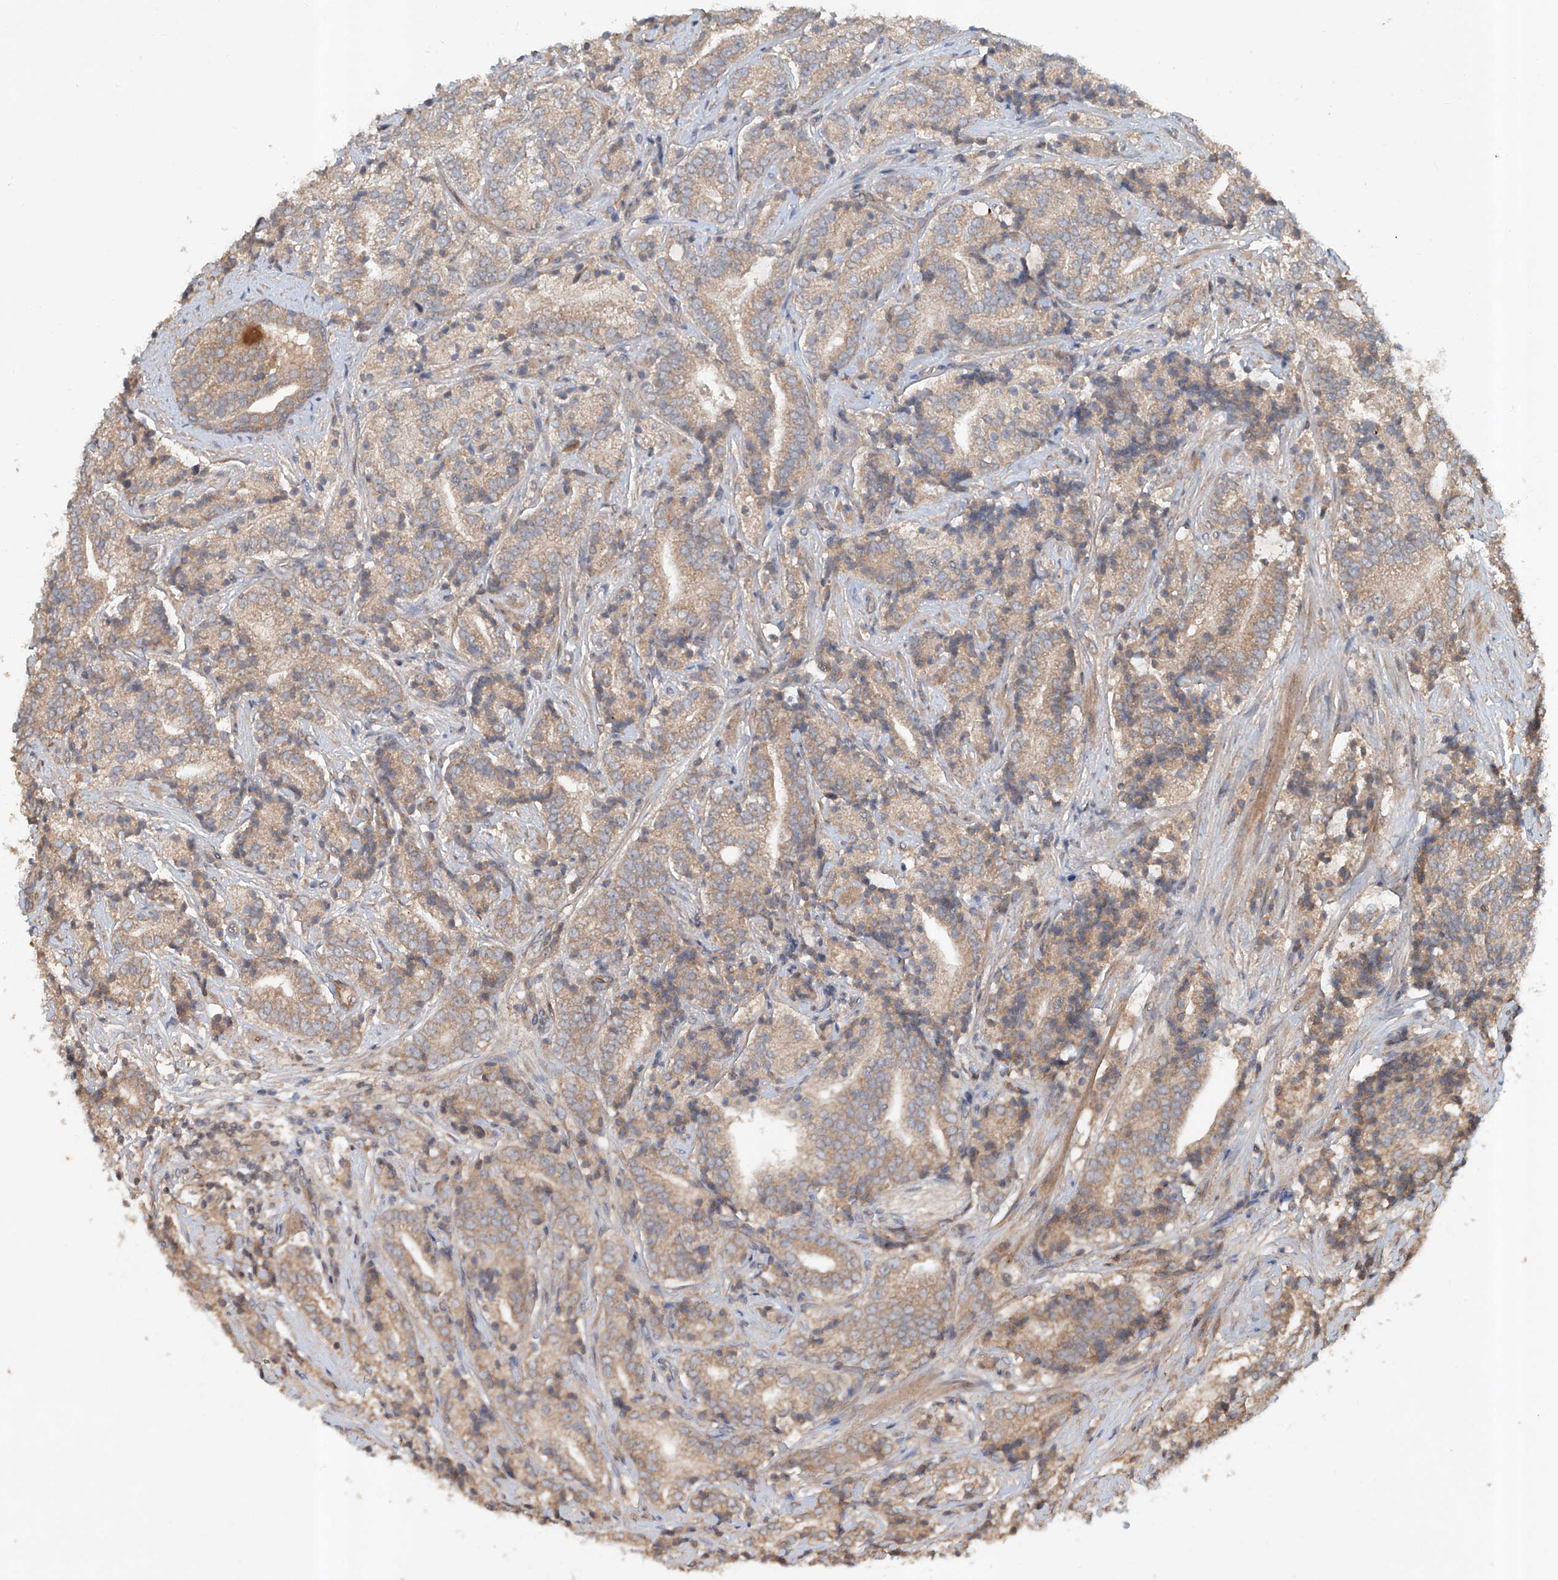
{"staining": {"intensity": "weak", "quantity": ">75%", "location": "cytoplasmic/membranous"}, "tissue": "prostate cancer", "cell_type": "Tumor cells", "image_type": "cancer", "snomed": [{"axis": "morphology", "description": "Adenocarcinoma, High grade"}, {"axis": "topography", "description": "Prostate"}], "caption": "About >75% of tumor cells in human prostate high-grade adenocarcinoma exhibit weak cytoplasmic/membranous protein positivity as visualized by brown immunohistochemical staining.", "gene": "ADAM23", "patient": {"sex": "male", "age": 57}}